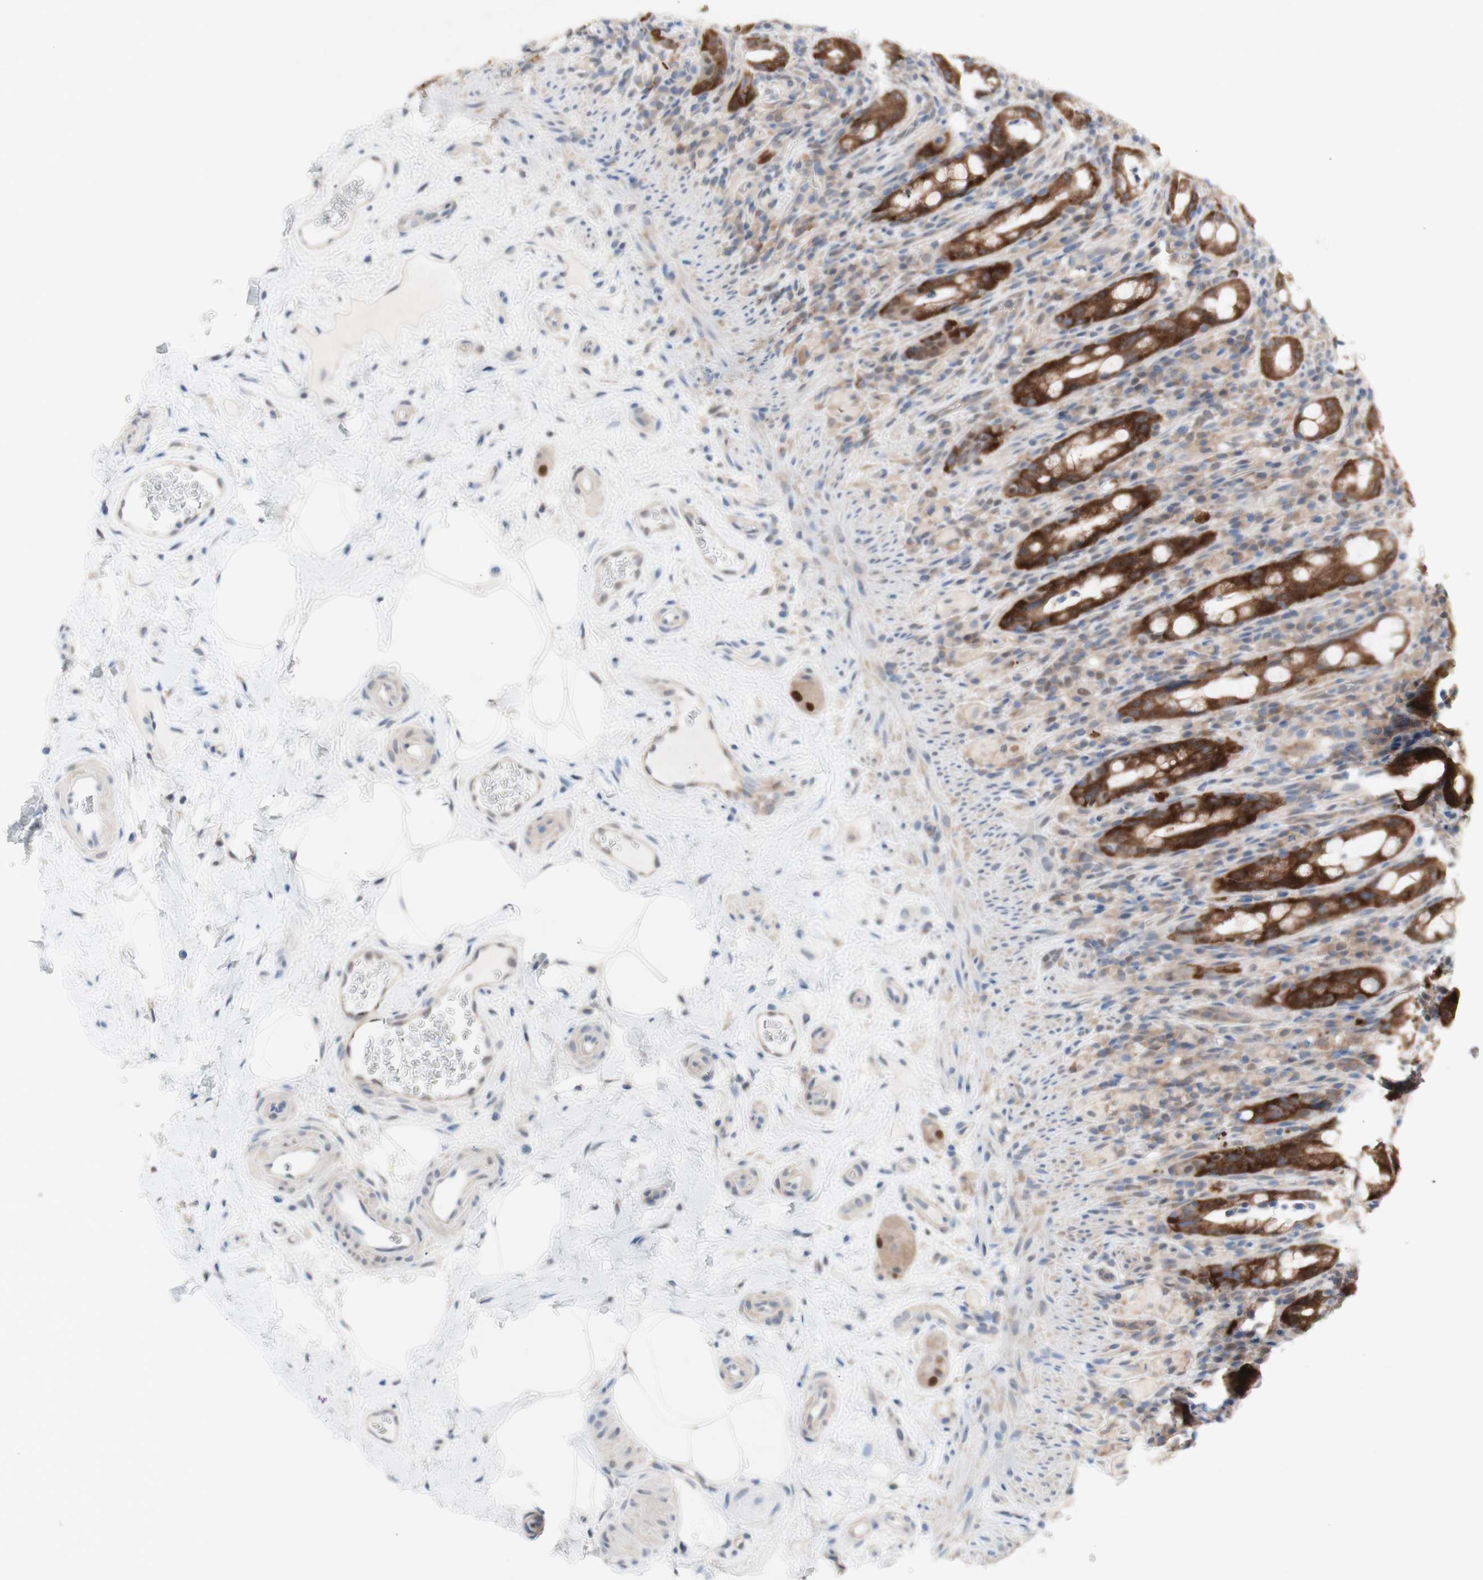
{"staining": {"intensity": "strong", "quantity": "25%-75%", "location": "cytoplasmic/membranous,nuclear"}, "tissue": "rectum", "cell_type": "Glandular cells", "image_type": "normal", "snomed": [{"axis": "morphology", "description": "Normal tissue, NOS"}, {"axis": "topography", "description": "Rectum"}], "caption": "Immunohistochemical staining of unremarkable rectum shows strong cytoplasmic/membranous,nuclear protein staining in about 25%-75% of glandular cells. The staining was performed using DAB (3,3'-diaminobenzidine), with brown indicating positive protein expression. Nuclei are stained blue with hematoxylin.", "gene": "PRMT5", "patient": {"sex": "male", "age": 44}}